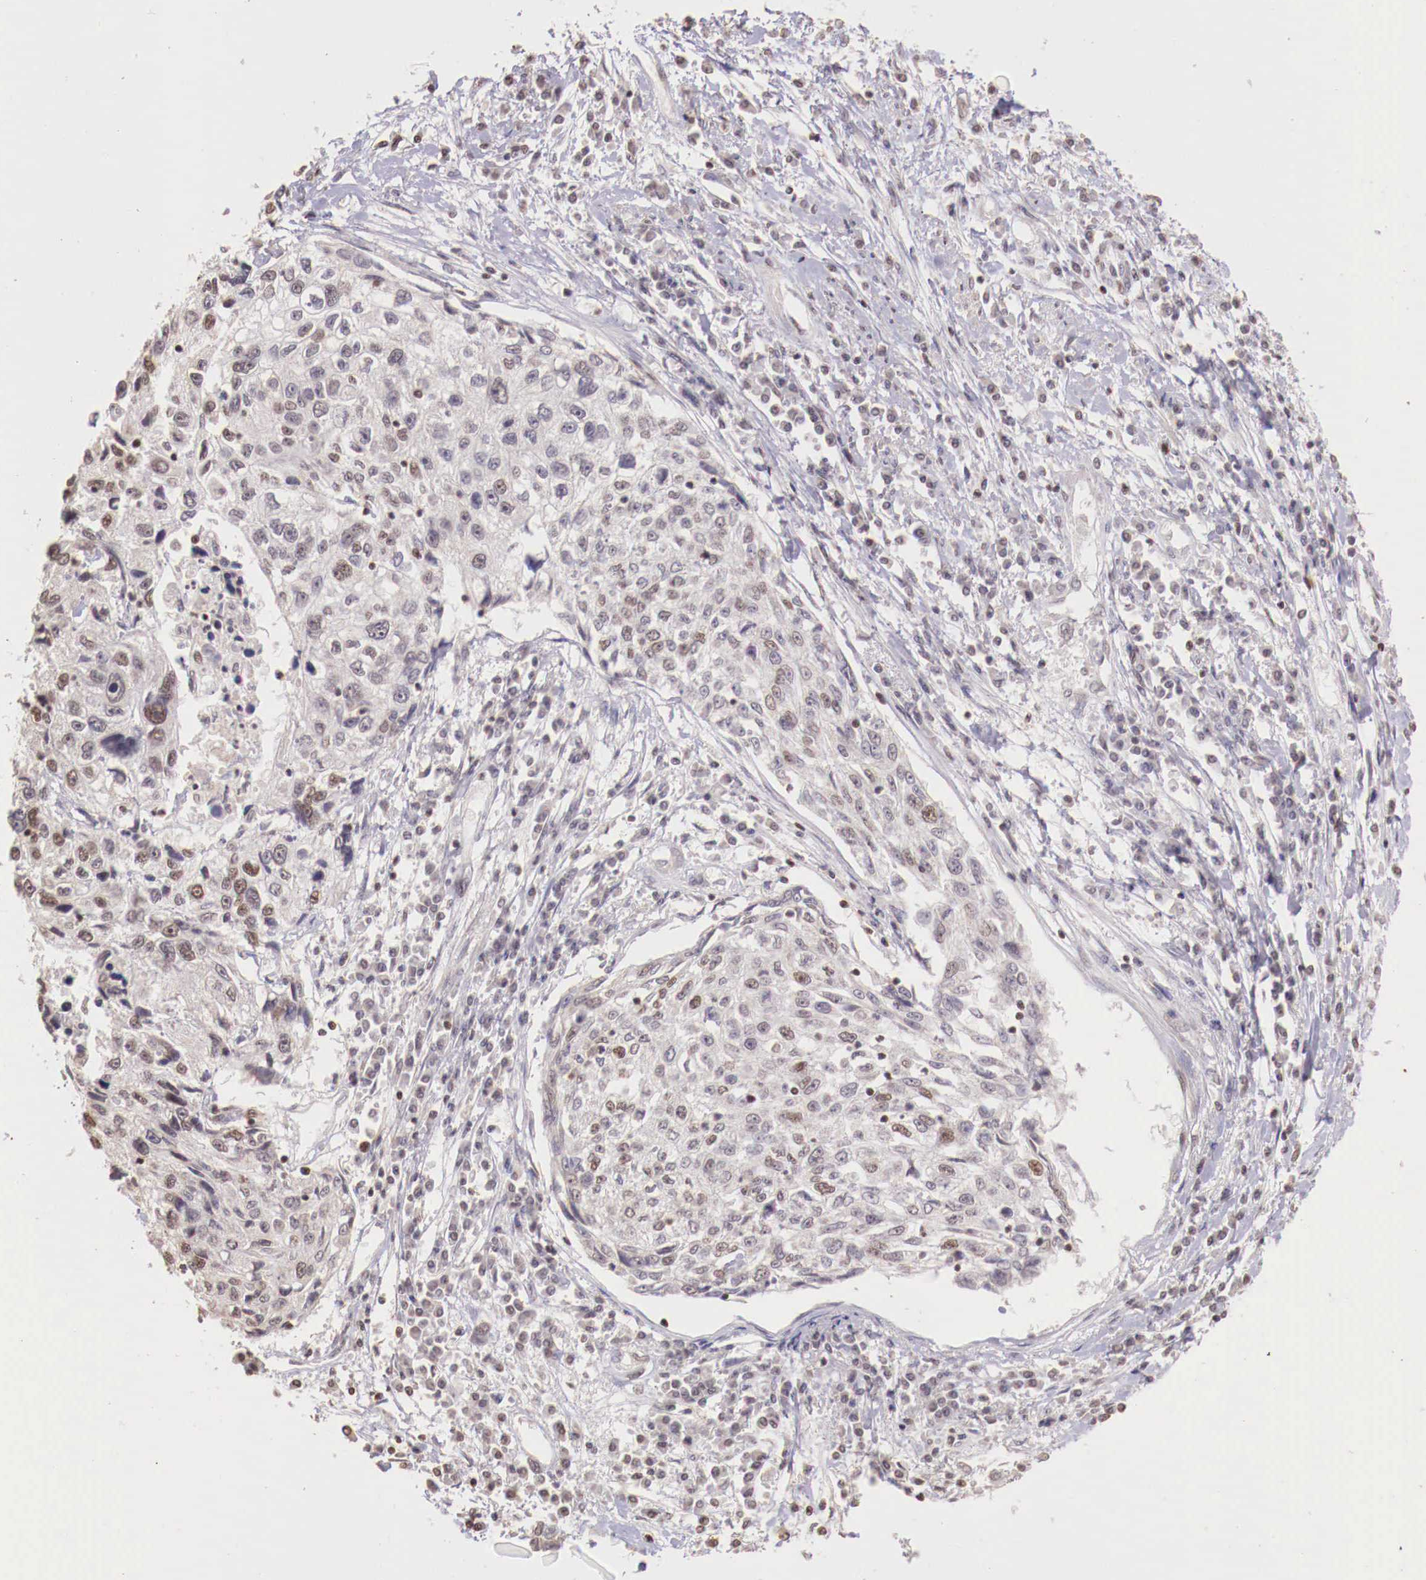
{"staining": {"intensity": "weak", "quantity": "<25%", "location": "nuclear"}, "tissue": "cervical cancer", "cell_type": "Tumor cells", "image_type": "cancer", "snomed": [{"axis": "morphology", "description": "Squamous cell carcinoma, NOS"}, {"axis": "topography", "description": "Cervix"}], "caption": "Immunohistochemistry photomicrograph of human cervical cancer (squamous cell carcinoma) stained for a protein (brown), which exhibits no staining in tumor cells.", "gene": "SP1", "patient": {"sex": "female", "age": 57}}